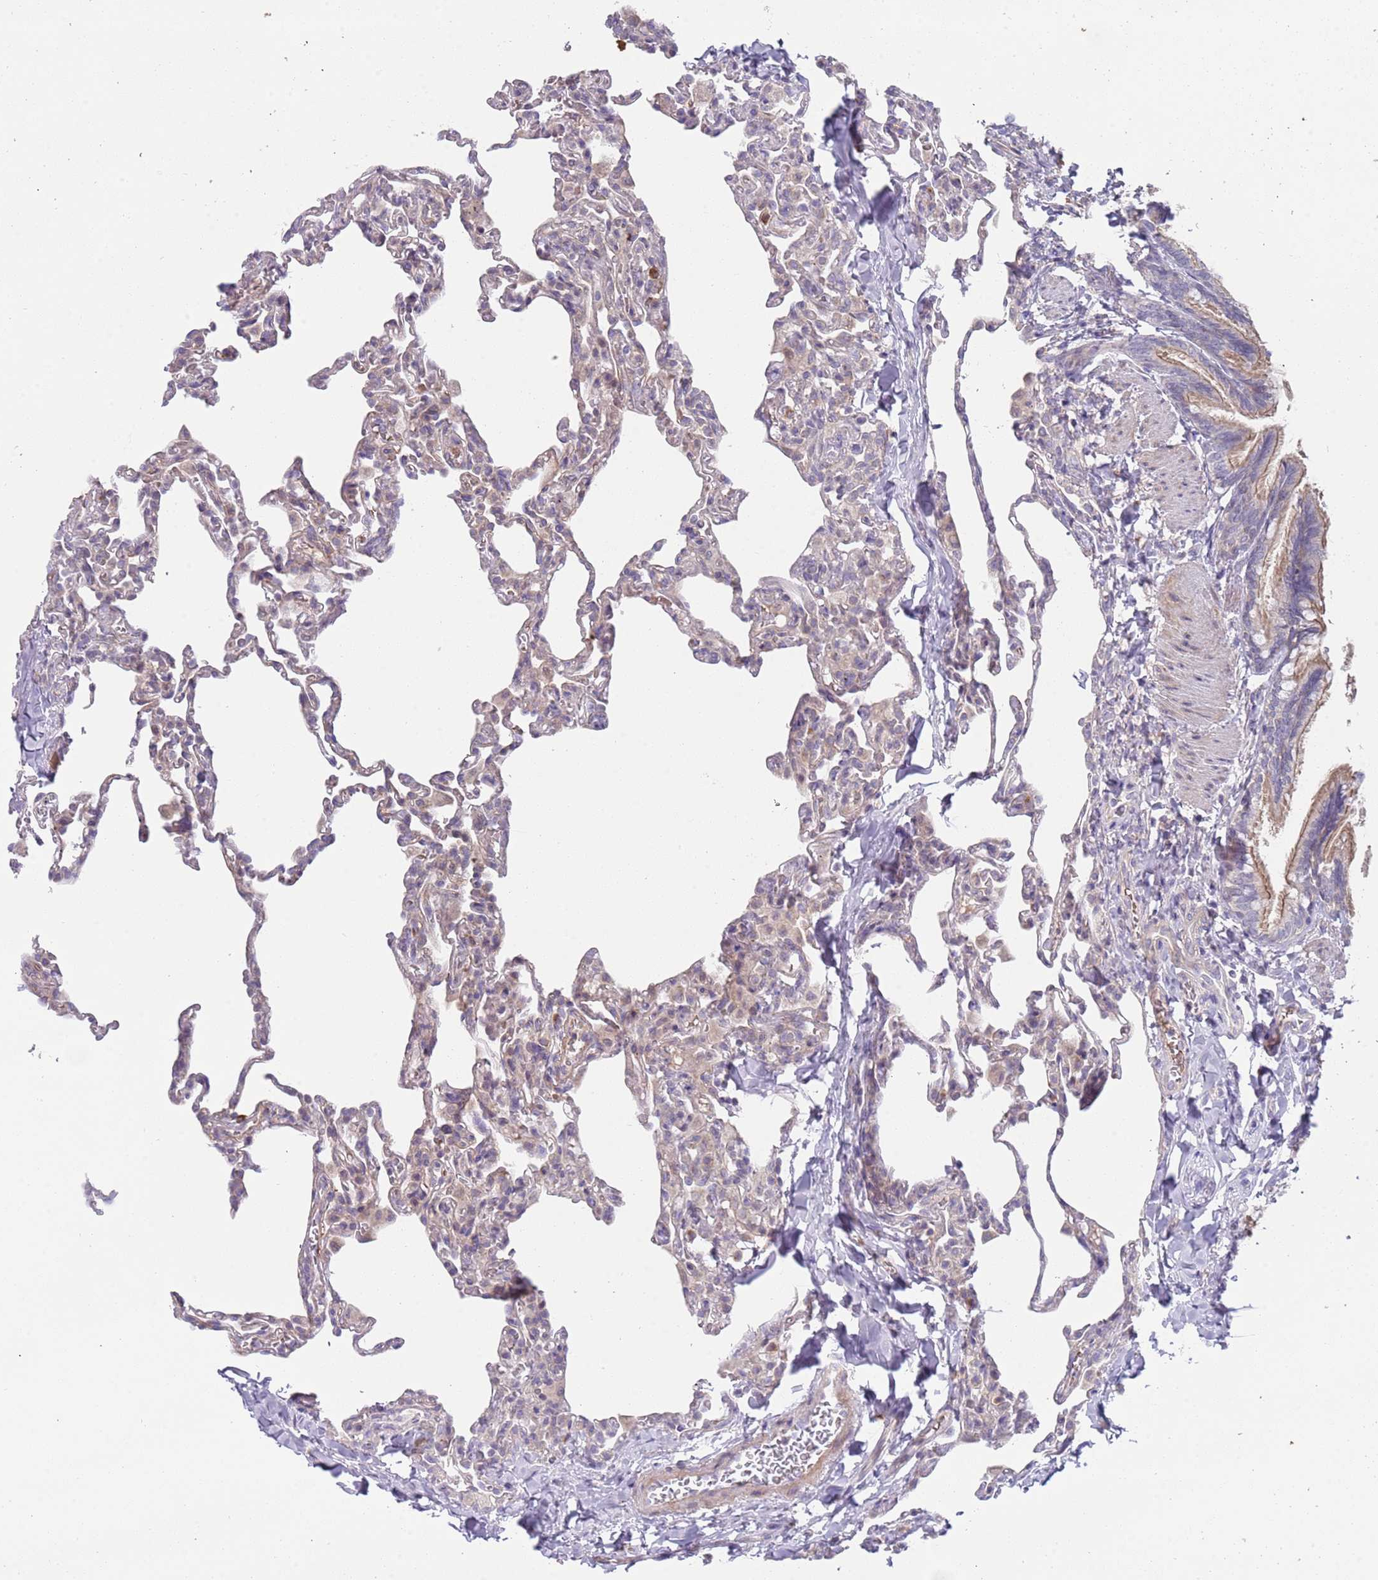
{"staining": {"intensity": "negative", "quantity": "none", "location": "none"}, "tissue": "lung", "cell_type": "Alveolar cells", "image_type": "normal", "snomed": [{"axis": "morphology", "description": "Normal tissue, NOS"}, {"axis": "topography", "description": "Lung"}], "caption": "Immunohistochemistry (IHC) photomicrograph of unremarkable lung: lung stained with DAB displays no significant protein positivity in alveolar cells. (DAB immunohistochemistry (IHC) visualized using brightfield microscopy, high magnification).", "gene": "PRAC1", "patient": {"sex": "male", "age": 20}}